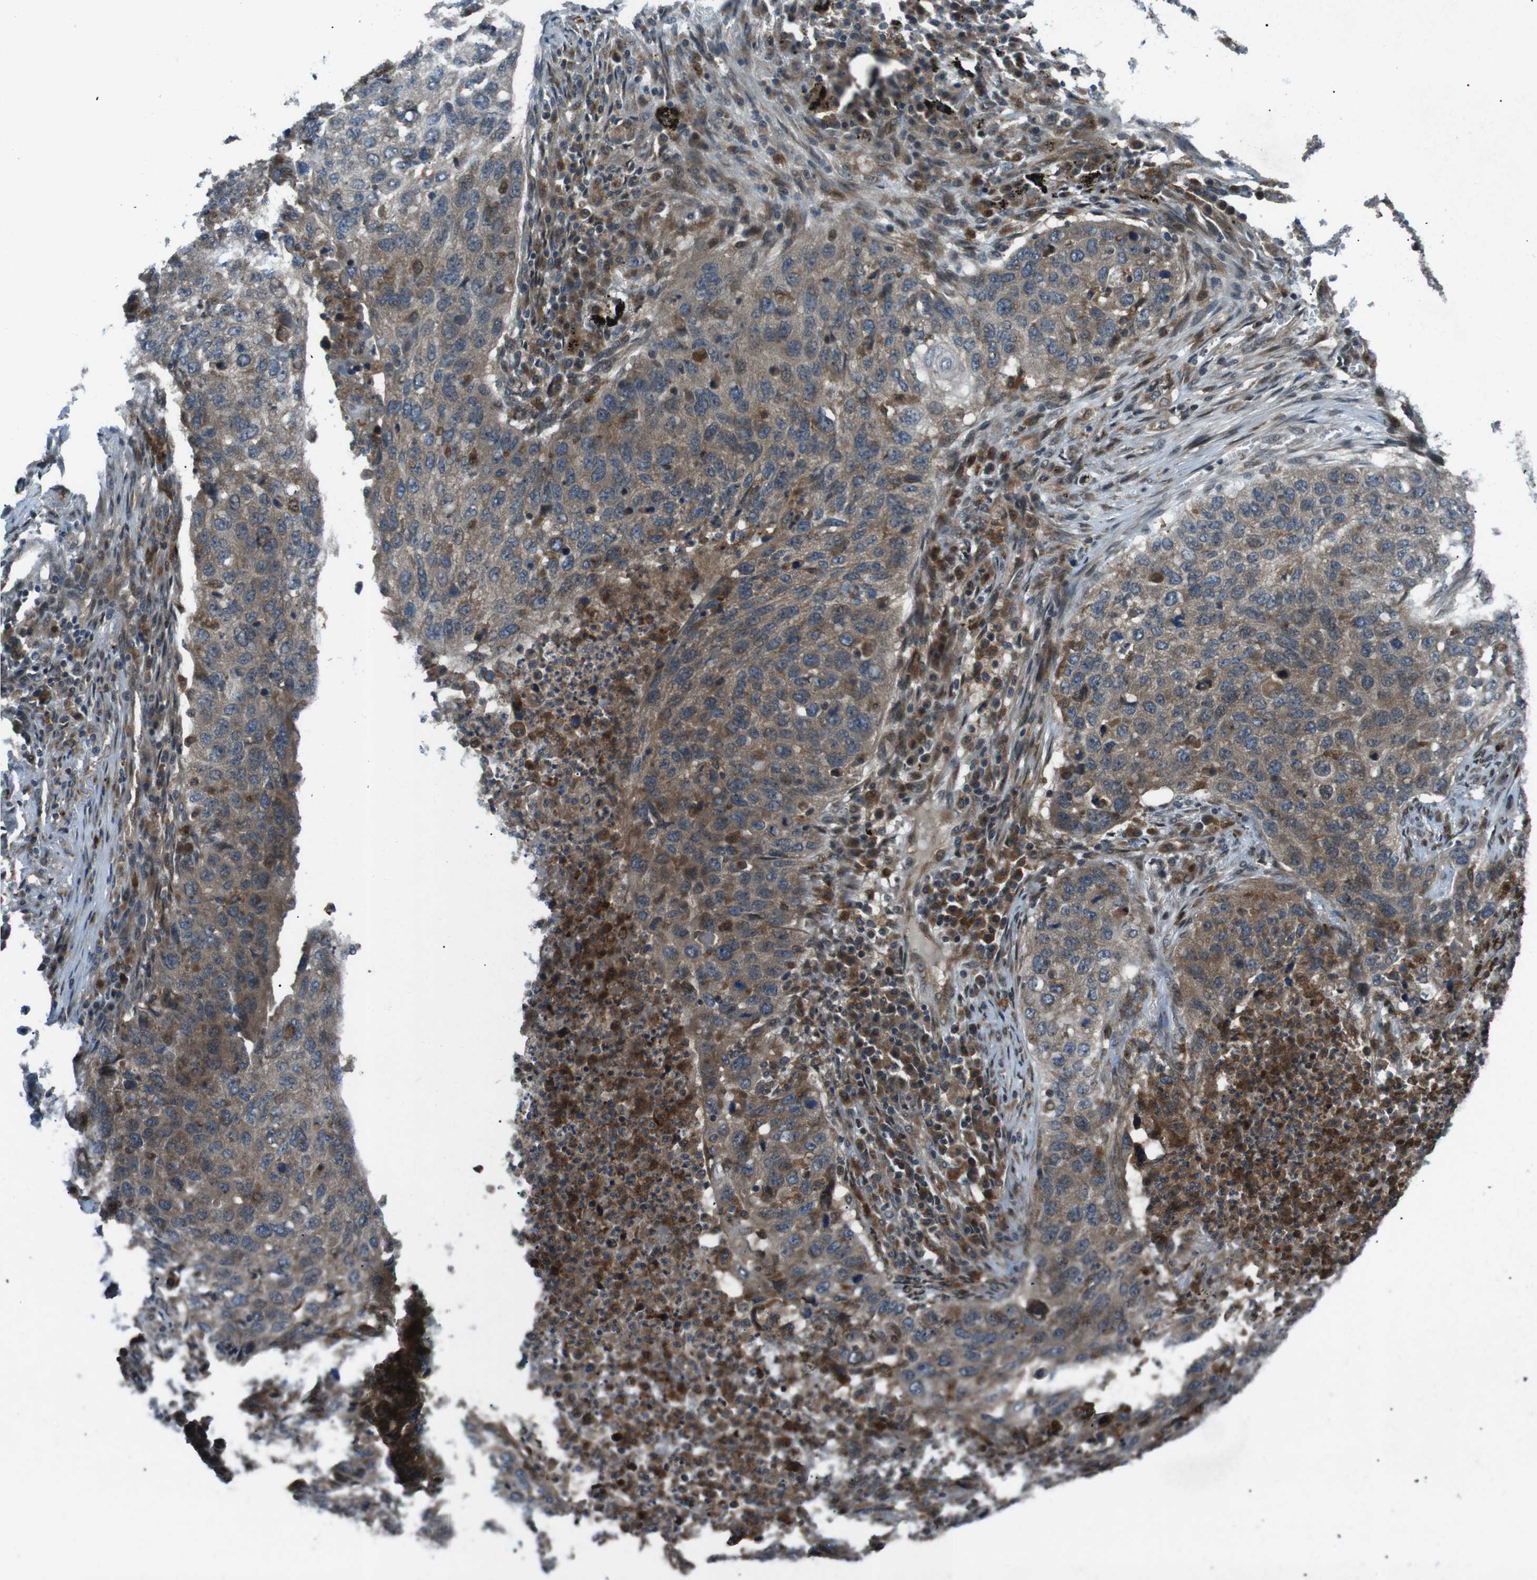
{"staining": {"intensity": "weak", "quantity": ">75%", "location": "cytoplasmic/membranous"}, "tissue": "lung cancer", "cell_type": "Tumor cells", "image_type": "cancer", "snomed": [{"axis": "morphology", "description": "Squamous cell carcinoma, NOS"}, {"axis": "topography", "description": "Lung"}], "caption": "IHC micrograph of neoplastic tissue: lung squamous cell carcinoma stained using immunohistochemistry (IHC) exhibits low levels of weak protein expression localized specifically in the cytoplasmic/membranous of tumor cells, appearing as a cytoplasmic/membranous brown color.", "gene": "SLC27A4", "patient": {"sex": "female", "age": 63}}